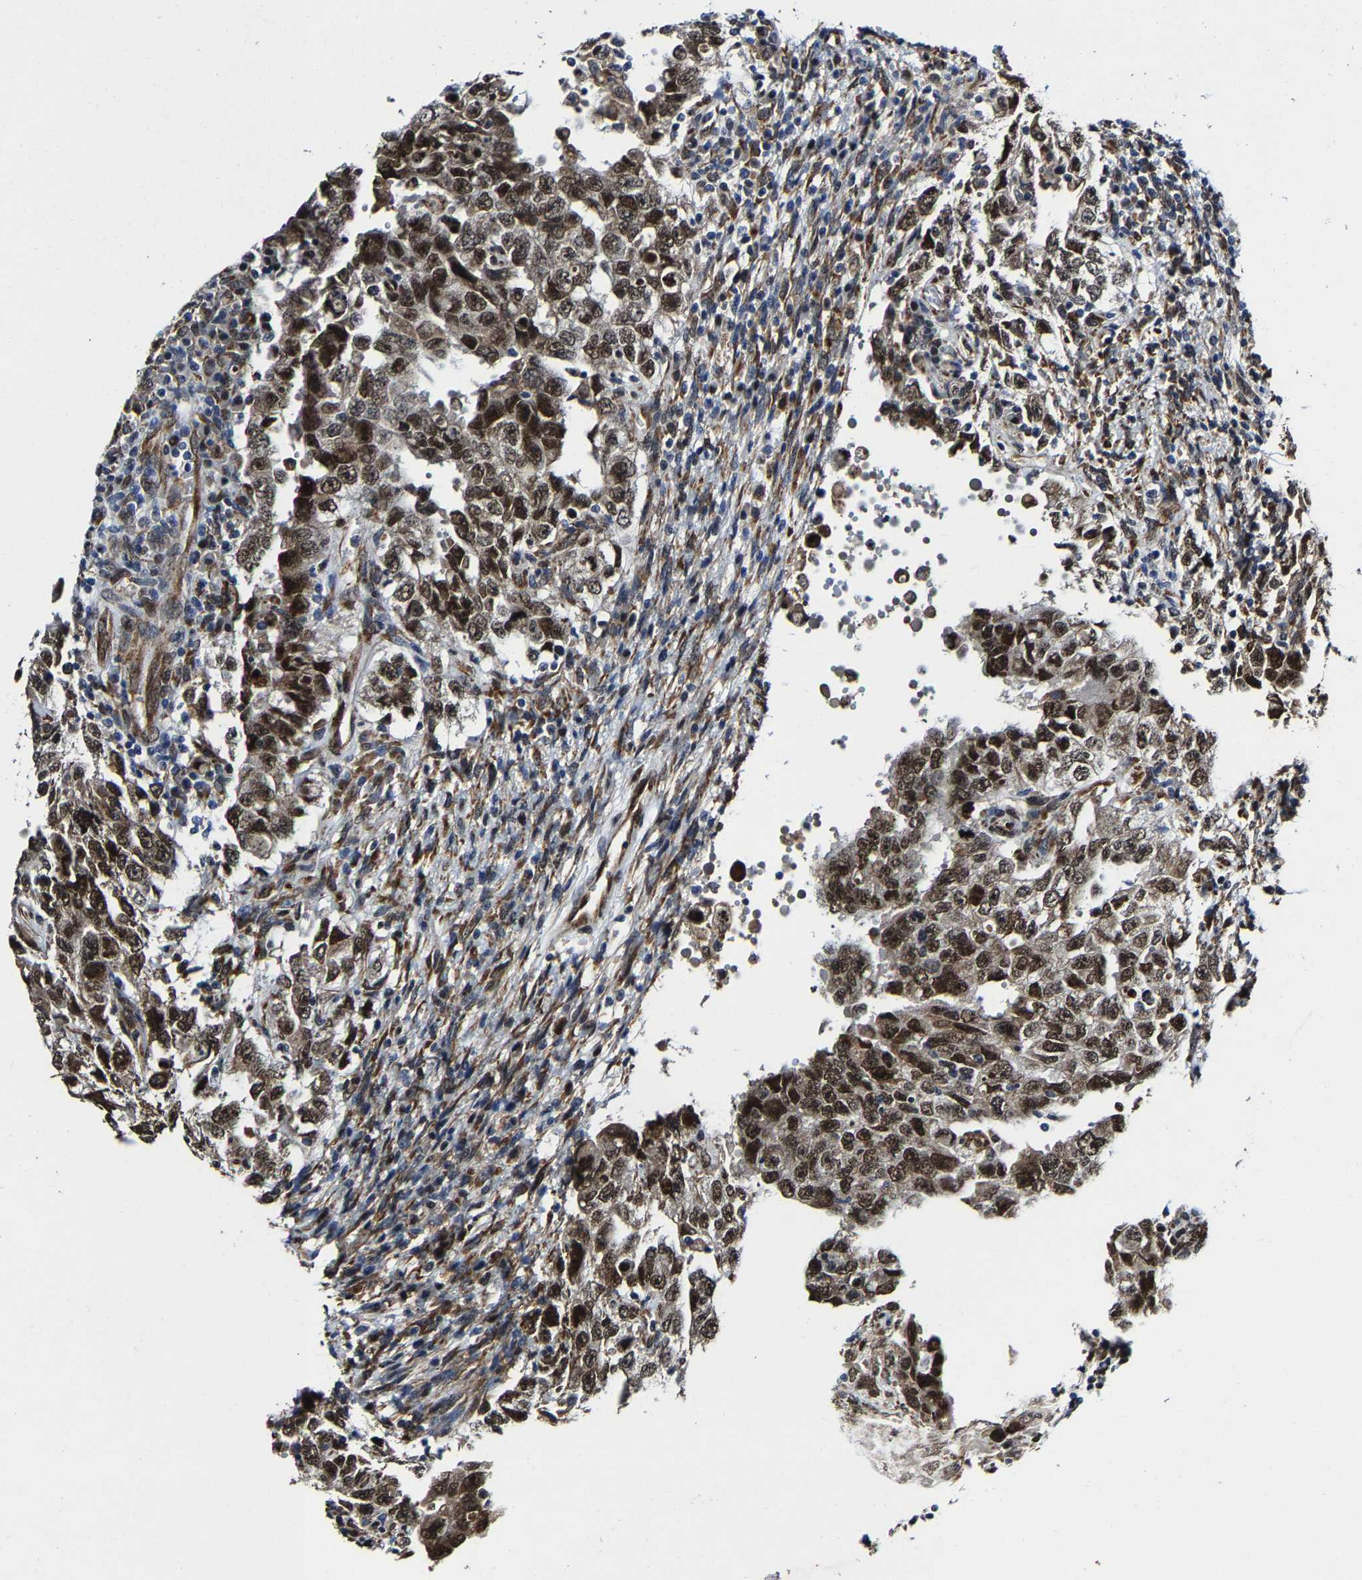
{"staining": {"intensity": "strong", "quantity": ">75%", "location": "cytoplasmic/membranous,nuclear"}, "tissue": "testis cancer", "cell_type": "Tumor cells", "image_type": "cancer", "snomed": [{"axis": "morphology", "description": "Carcinoma, Embryonal, NOS"}, {"axis": "topography", "description": "Testis"}], "caption": "Immunohistochemistry (IHC) micrograph of testis cancer stained for a protein (brown), which exhibits high levels of strong cytoplasmic/membranous and nuclear expression in approximately >75% of tumor cells.", "gene": "METTL1", "patient": {"sex": "male", "age": 26}}